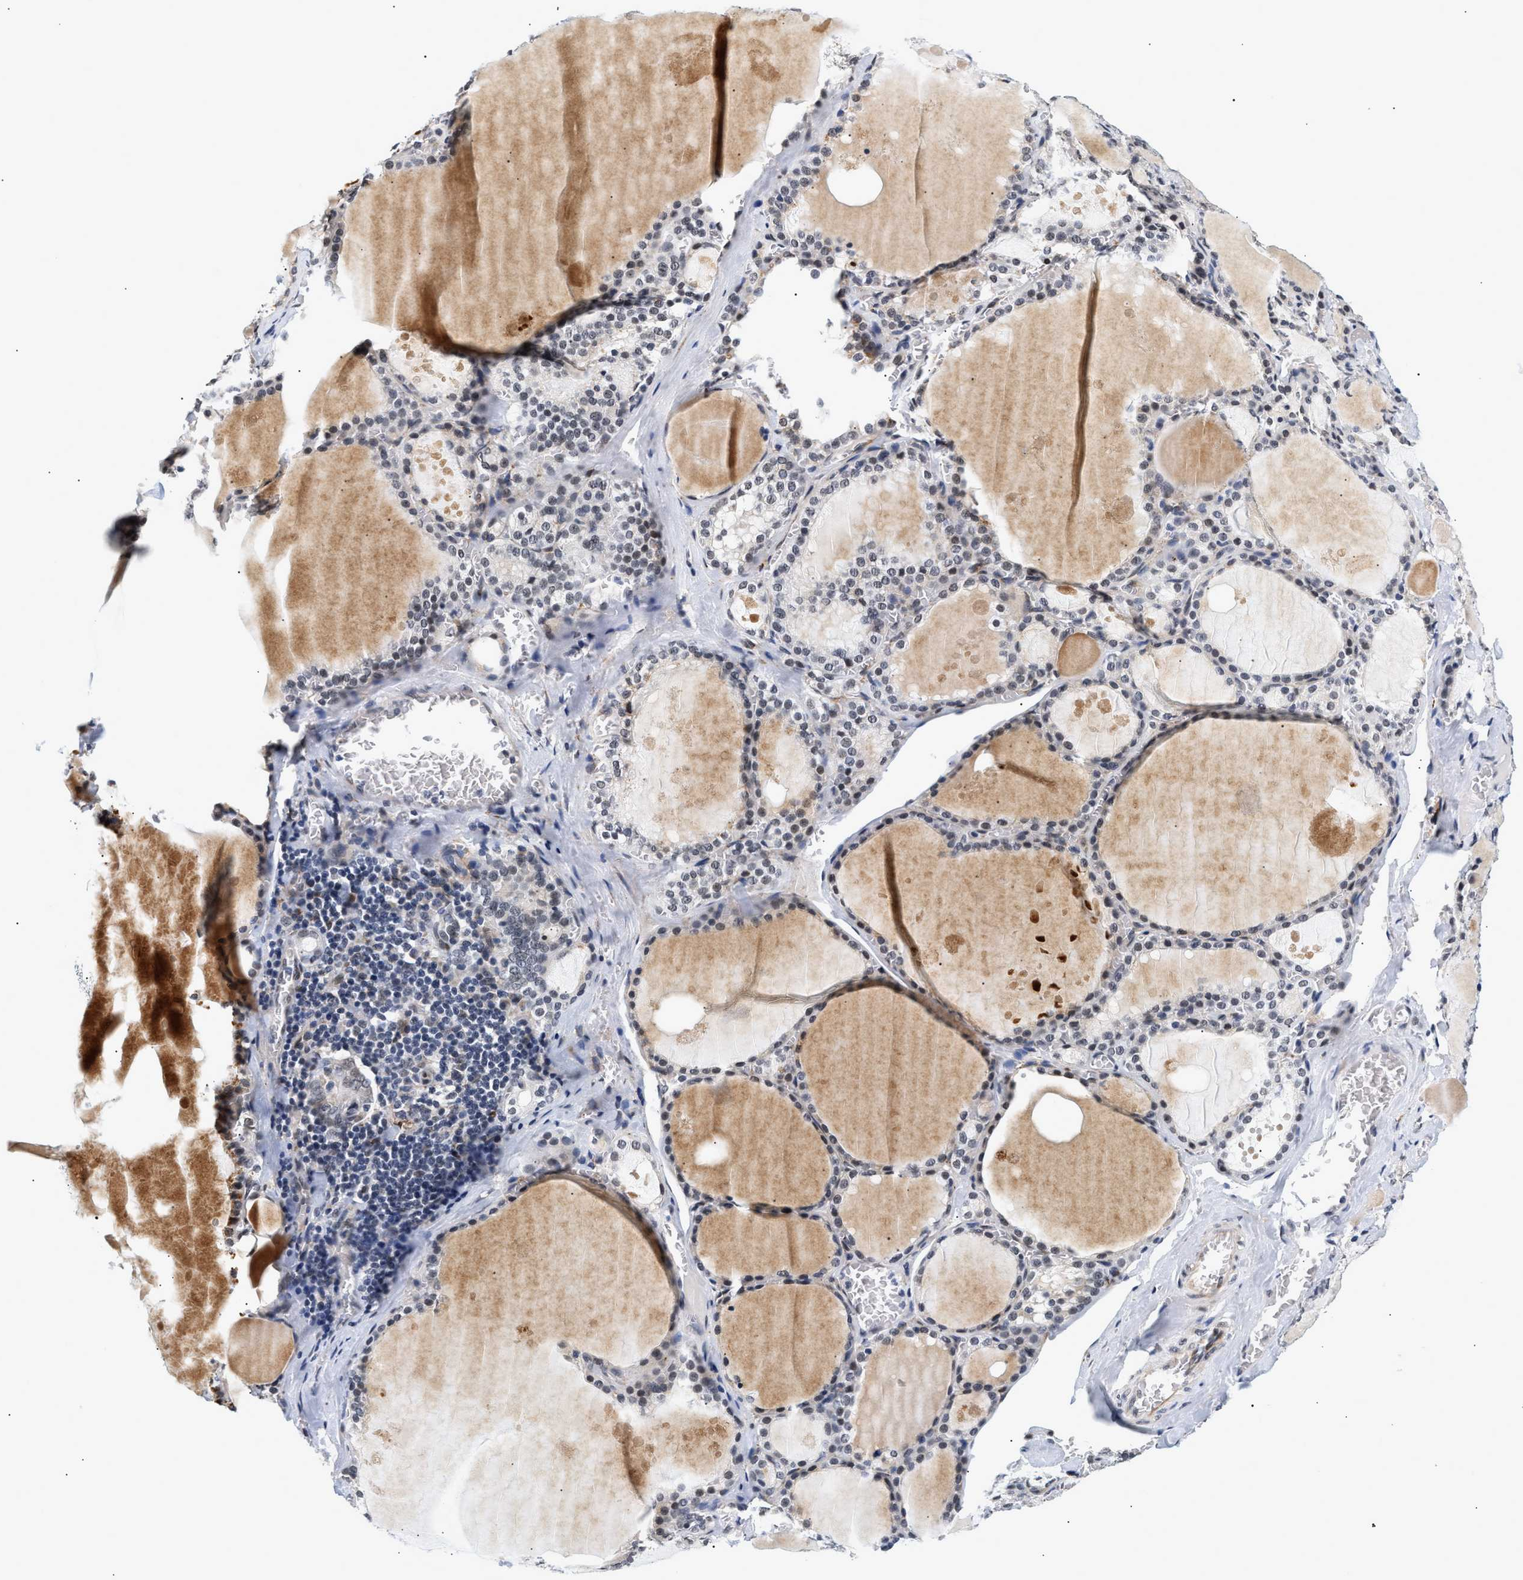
{"staining": {"intensity": "moderate", "quantity": "<25%", "location": "cytoplasmic/membranous,nuclear"}, "tissue": "thyroid gland", "cell_type": "Glandular cells", "image_type": "normal", "snomed": [{"axis": "morphology", "description": "Normal tissue, NOS"}, {"axis": "topography", "description": "Thyroid gland"}], "caption": "Immunohistochemical staining of normal human thyroid gland reveals moderate cytoplasmic/membranous,nuclear protein staining in about <25% of glandular cells. (Stains: DAB in brown, nuclei in blue, Microscopy: brightfield microscopy at high magnification).", "gene": "THOC1", "patient": {"sex": "male", "age": 56}}